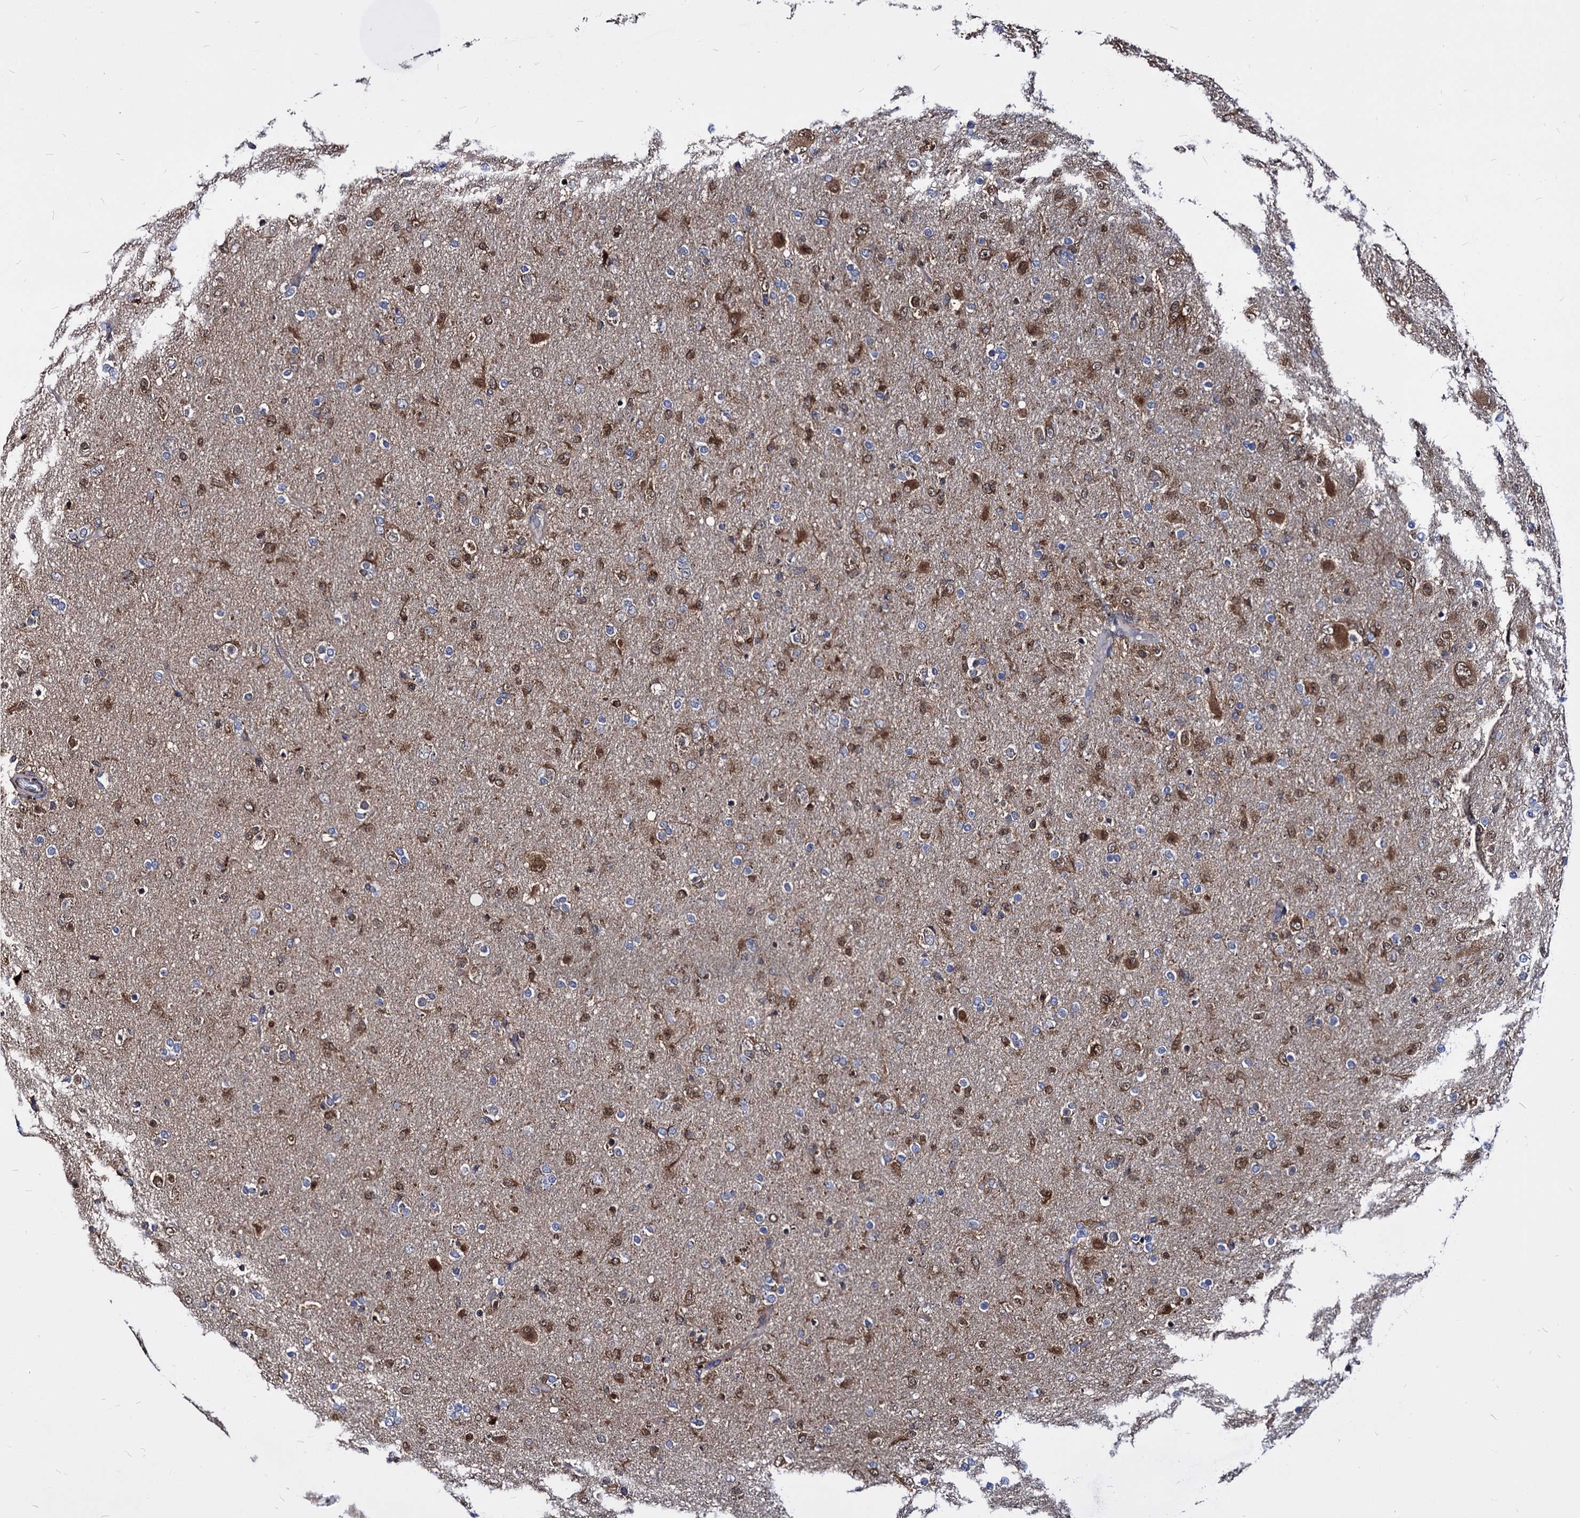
{"staining": {"intensity": "moderate", "quantity": "<25%", "location": "cytoplasmic/membranous,nuclear"}, "tissue": "glioma", "cell_type": "Tumor cells", "image_type": "cancer", "snomed": [{"axis": "morphology", "description": "Glioma, malignant, Low grade"}, {"axis": "topography", "description": "Brain"}], "caption": "IHC histopathology image of human malignant glioma (low-grade) stained for a protein (brown), which shows low levels of moderate cytoplasmic/membranous and nuclear expression in approximately <25% of tumor cells.", "gene": "NME1", "patient": {"sex": "male", "age": 65}}